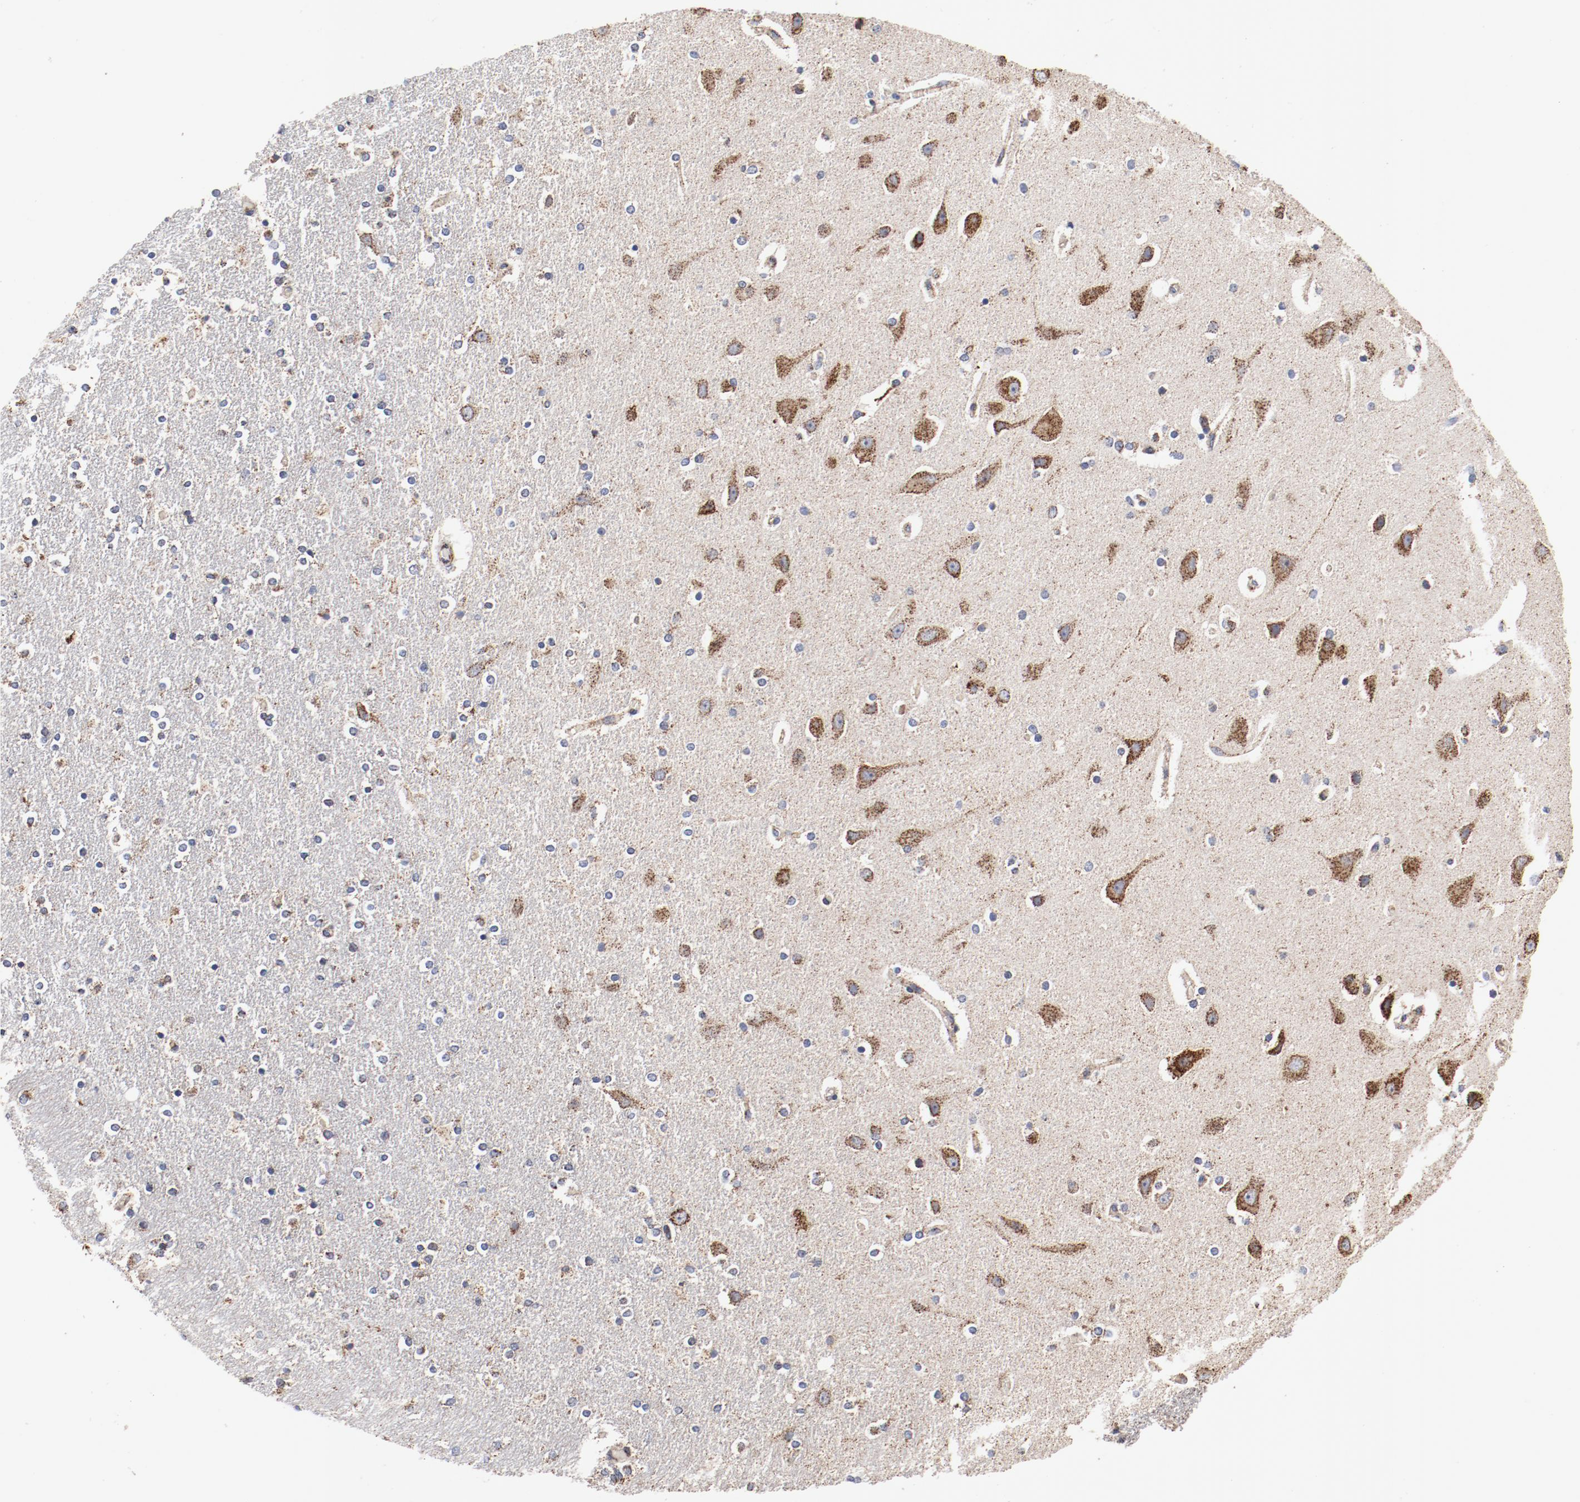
{"staining": {"intensity": "negative", "quantity": "none", "location": "none"}, "tissue": "caudate", "cell_type": "Glial cells", "image_type": "normal", "snomed": [{"axis": "morphology", "description": "Normal tissue, NOS"}, {"axis": "topography", "description": "Lateral ventricle wall"}], "caption": "The micrograph shows no significant positivity in glial cells of caudate.", "gene": "NDUFV2", "patient": {"sex": "female", "age": 54}}